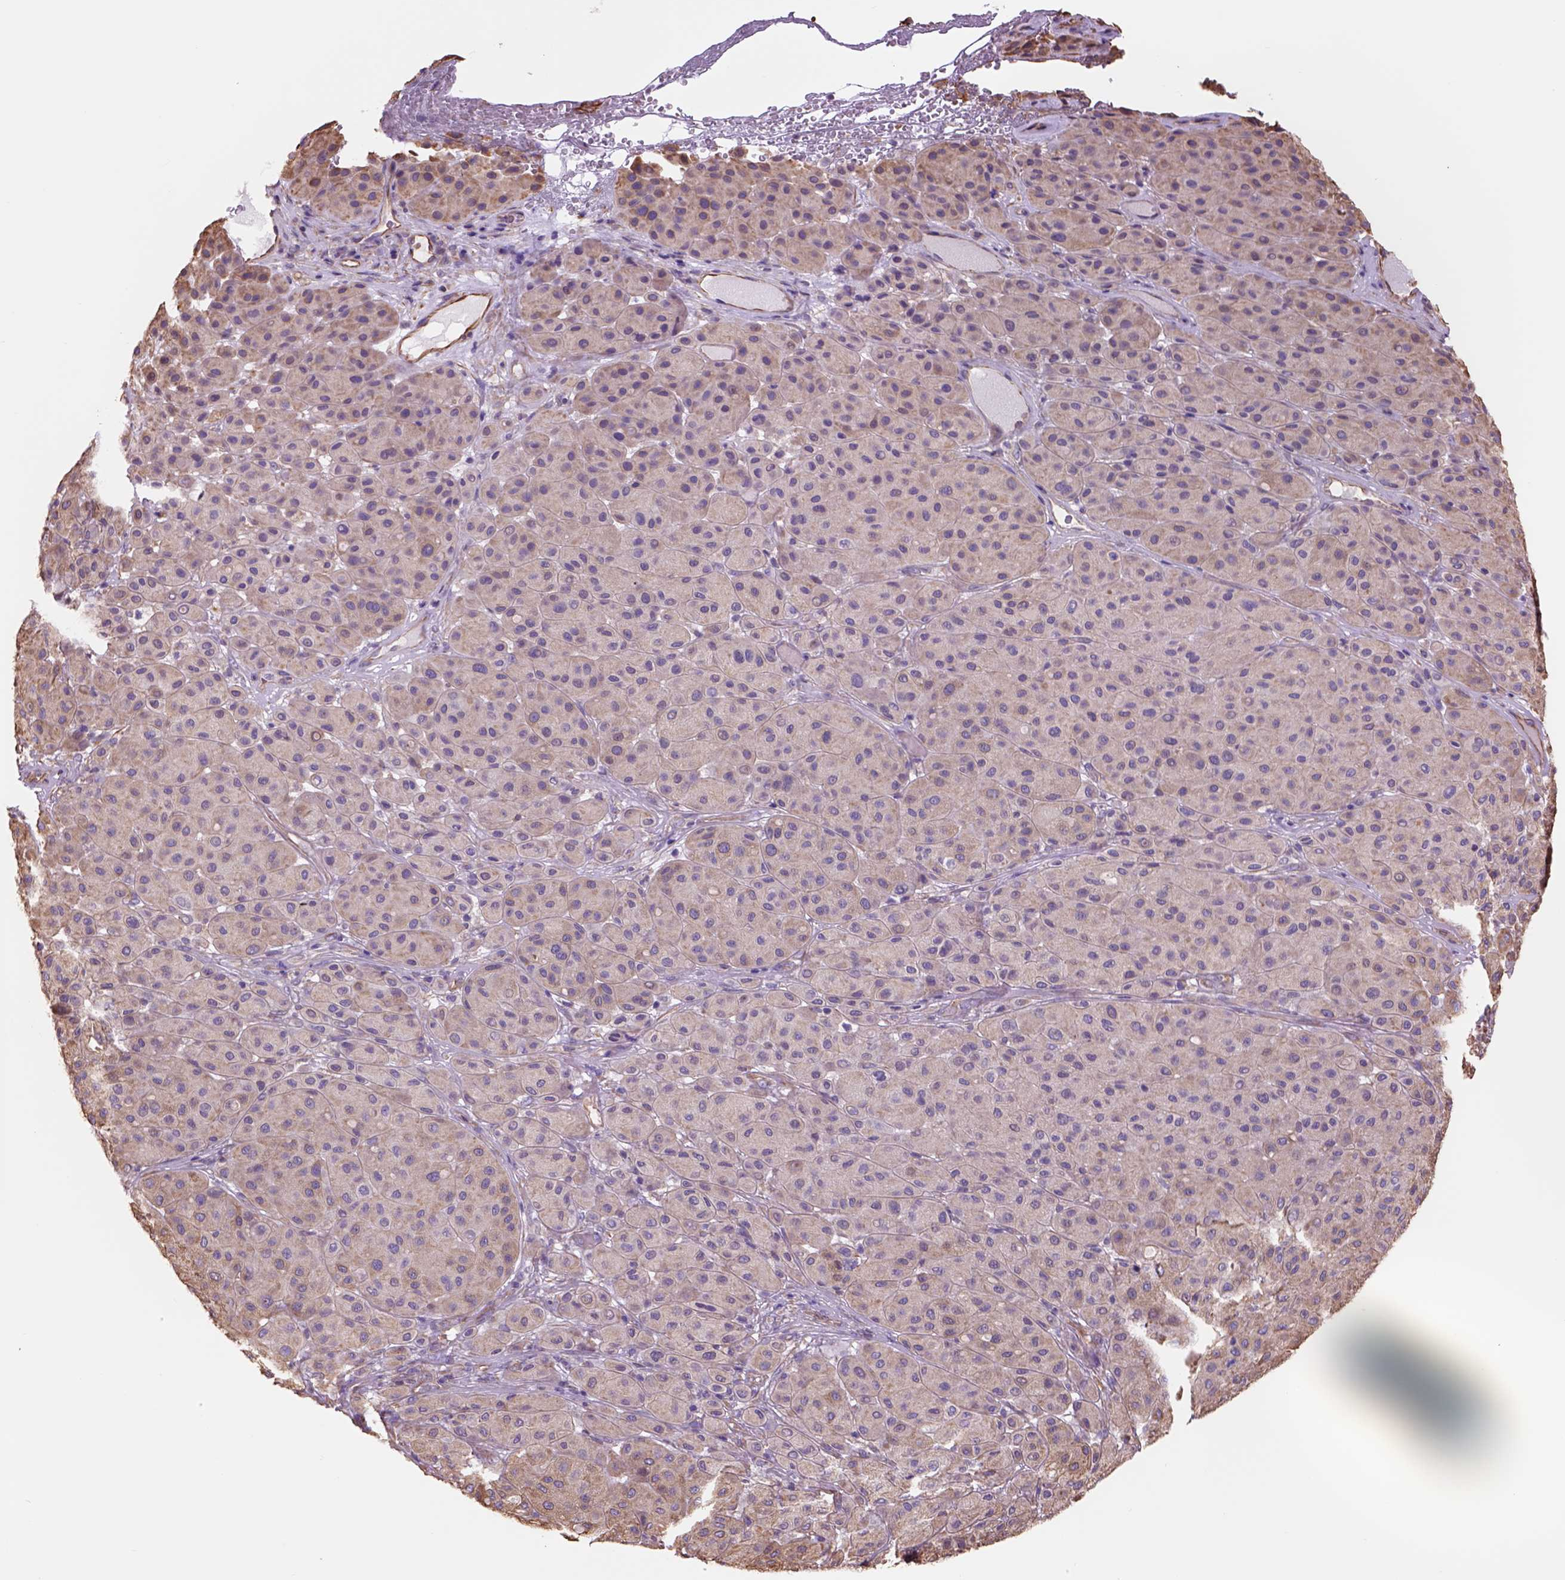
{"staining": {"intensity": "weak", "quantity": ">75%", "location": "cytoplasmic/membranous"}, "tissue": "melanoma", "cell_type": "Tumor cells", "image_type": "cancer", "snomed": [{"axis": "morphology", "description": "Malignant melanoma, Metastatic site"}, {"axis": "topography", "description": "Smooth muscle"}], "caption": "Brown immunohistochemical staining in human melanoma exhibits weak cytoplasmic/membranous expression in approximately >75% of tumor cells.", "gene": "ZZZ3", "patient": {"sex": "male", "age": 41}}